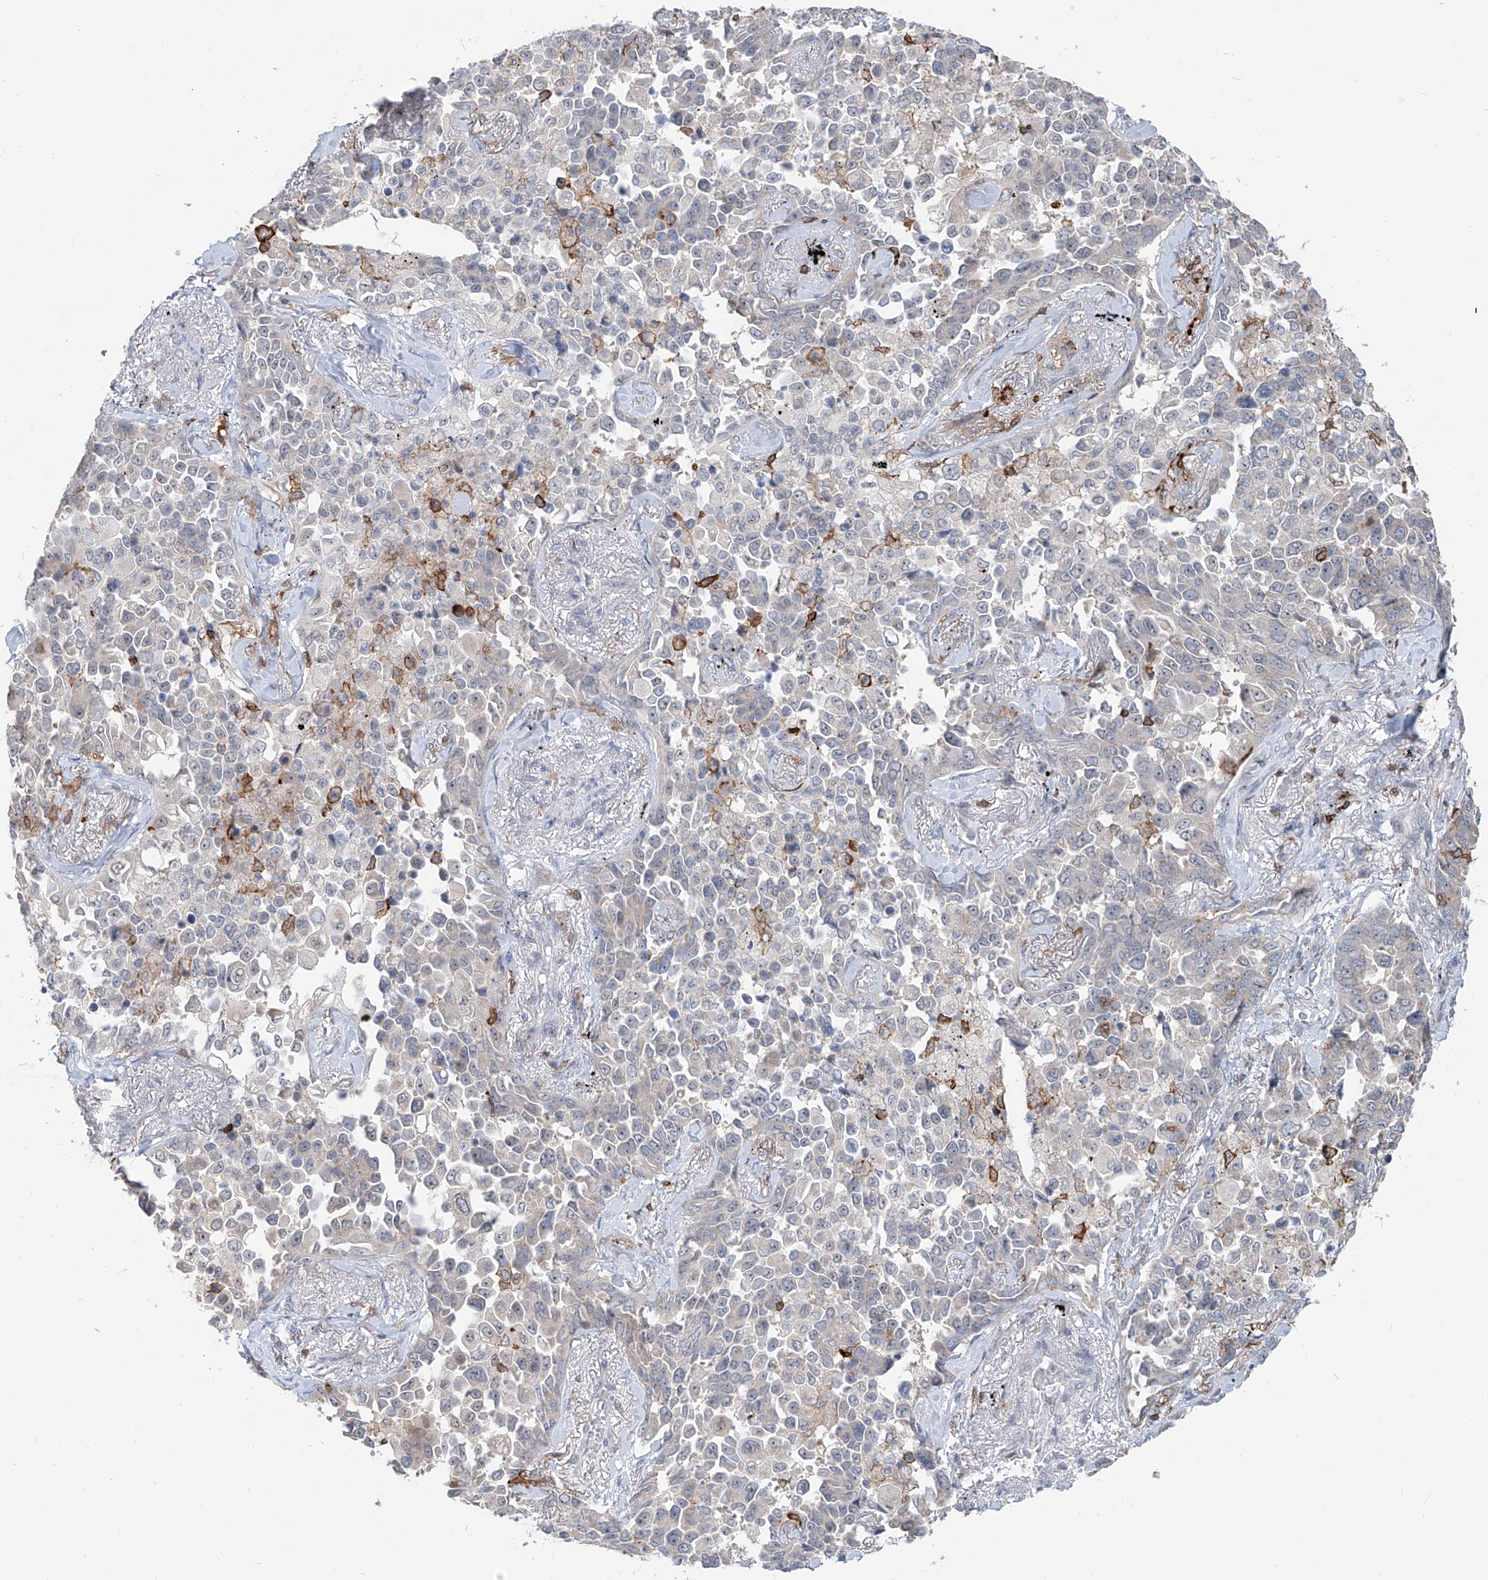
{"staining": {"intensity": "negative", "quantity": "none", "location": "none"}, "tissue": "lung cancer", "cell_type": "Tumor cells", "image_type": "cancer", "snomed": [{"axis": "morphology", "description": "Adenocarcinoma, NOS"}, {"axis": "topography", "description": "Lung"}], "caption": "The micrograph shows no staining of tumor cells in adenocarcinoma (lung). (Stains: DAB (3,3'-diaminobenzidine) IHC with hematoxylin counter stain, Microscopy: brightfield microscopy at high magnification).", "gene": "ZBTB48", "patient": {"sex": "female", "age": 67}}